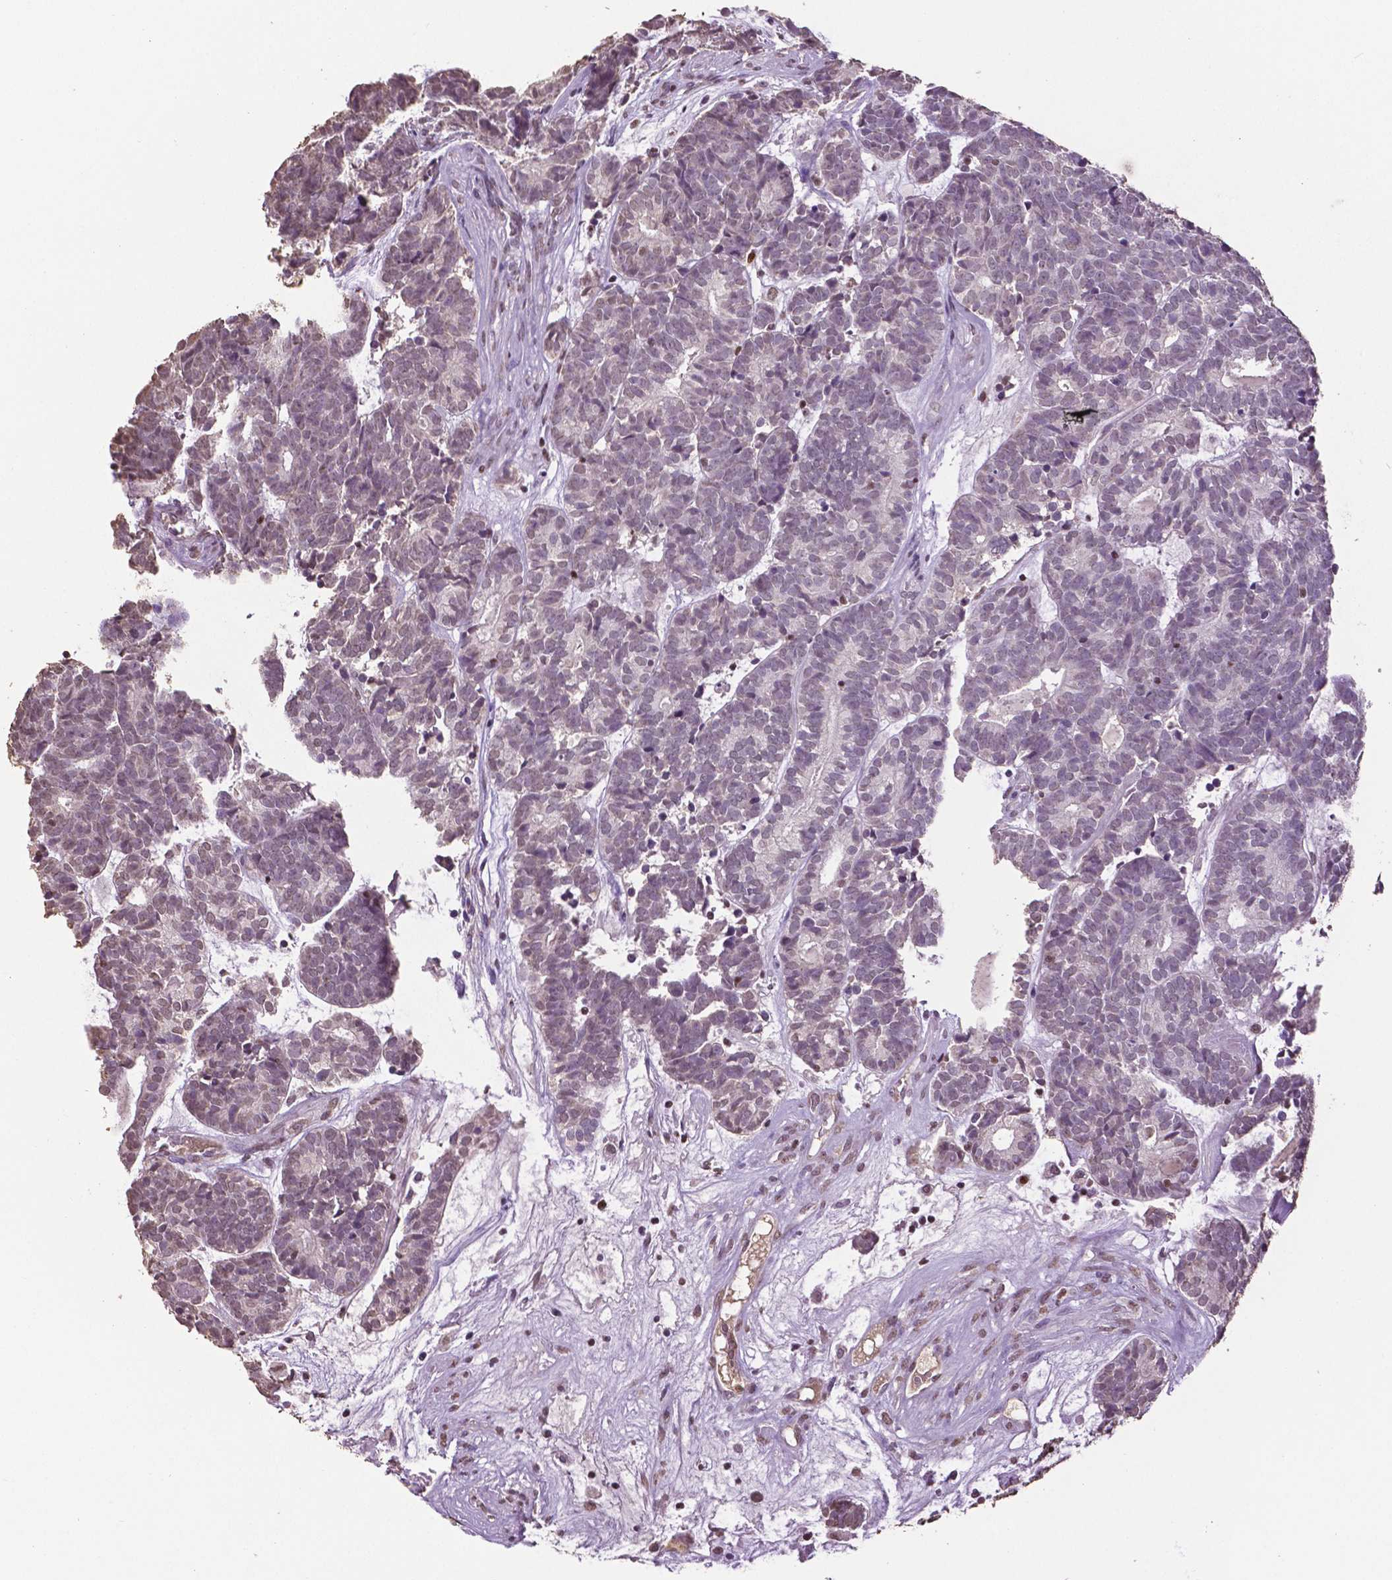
{"staining": {"intensity": "negative", "quantity": "none", "location": "none"}, "tissue": "head and neck cancer", "cell_type": "Tumor cells", "image_type": "cancer", "snomed": [{"axis": "morphology", "description": "Adenocarcinoma, NOS"}, {"axis": "topography", "description": "Head-Neck"}], "caption": "Protein analysis of head and neck cancer (adenocarcinoma) exhibits no significant positivity in tumor cells. The staining is performed using DAB brown chromogen with nuclei counter-stained in using hematoxylin.", "gene": "RUNX3", "patient": {"sex": "female", "age": 81}}